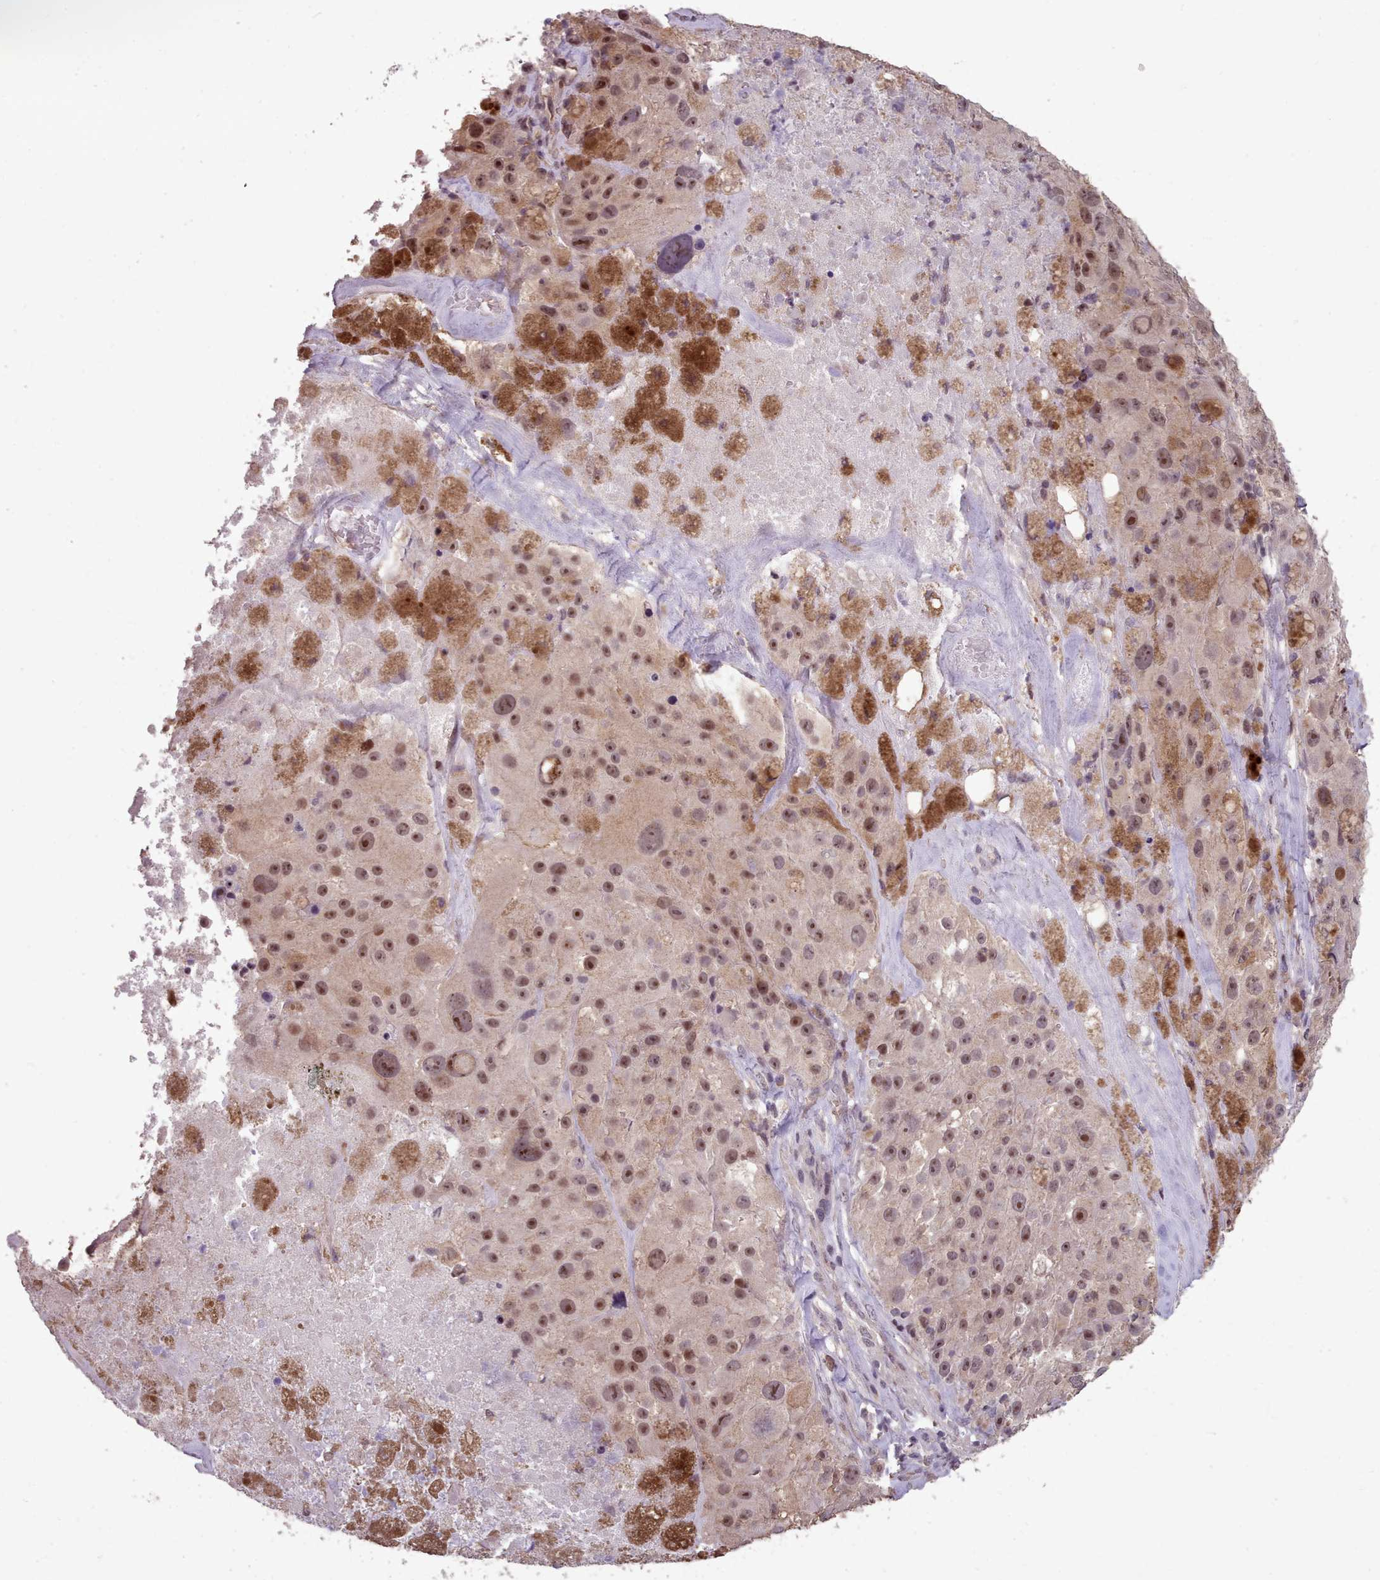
{"staining": {"intensity": "moderate", "quantity": "25%-75%", "location": "nuclear"}, "tissue": "melanoma", "cell_type": "Tumor cells", "image_type": "cancer", "snomed": [{"axis": "morphology", "description": "Malignant melanoma, Metastatic site"}, {"axis": "topography", "description": "Lymph node"}], "caption": "Melanoma stained with DAB (3,3'-diaminobenzidine) immunohistochemistry demonstrates medium levels of moderate nuclear staining in about 25%-75% of tumor cells. (DAB (3,3'-diaminobenzidine) = brown stain, brightfield microscopy at high magnification).", "gene": "ENSA", "patient": {"sex": "male", "age": 62}}